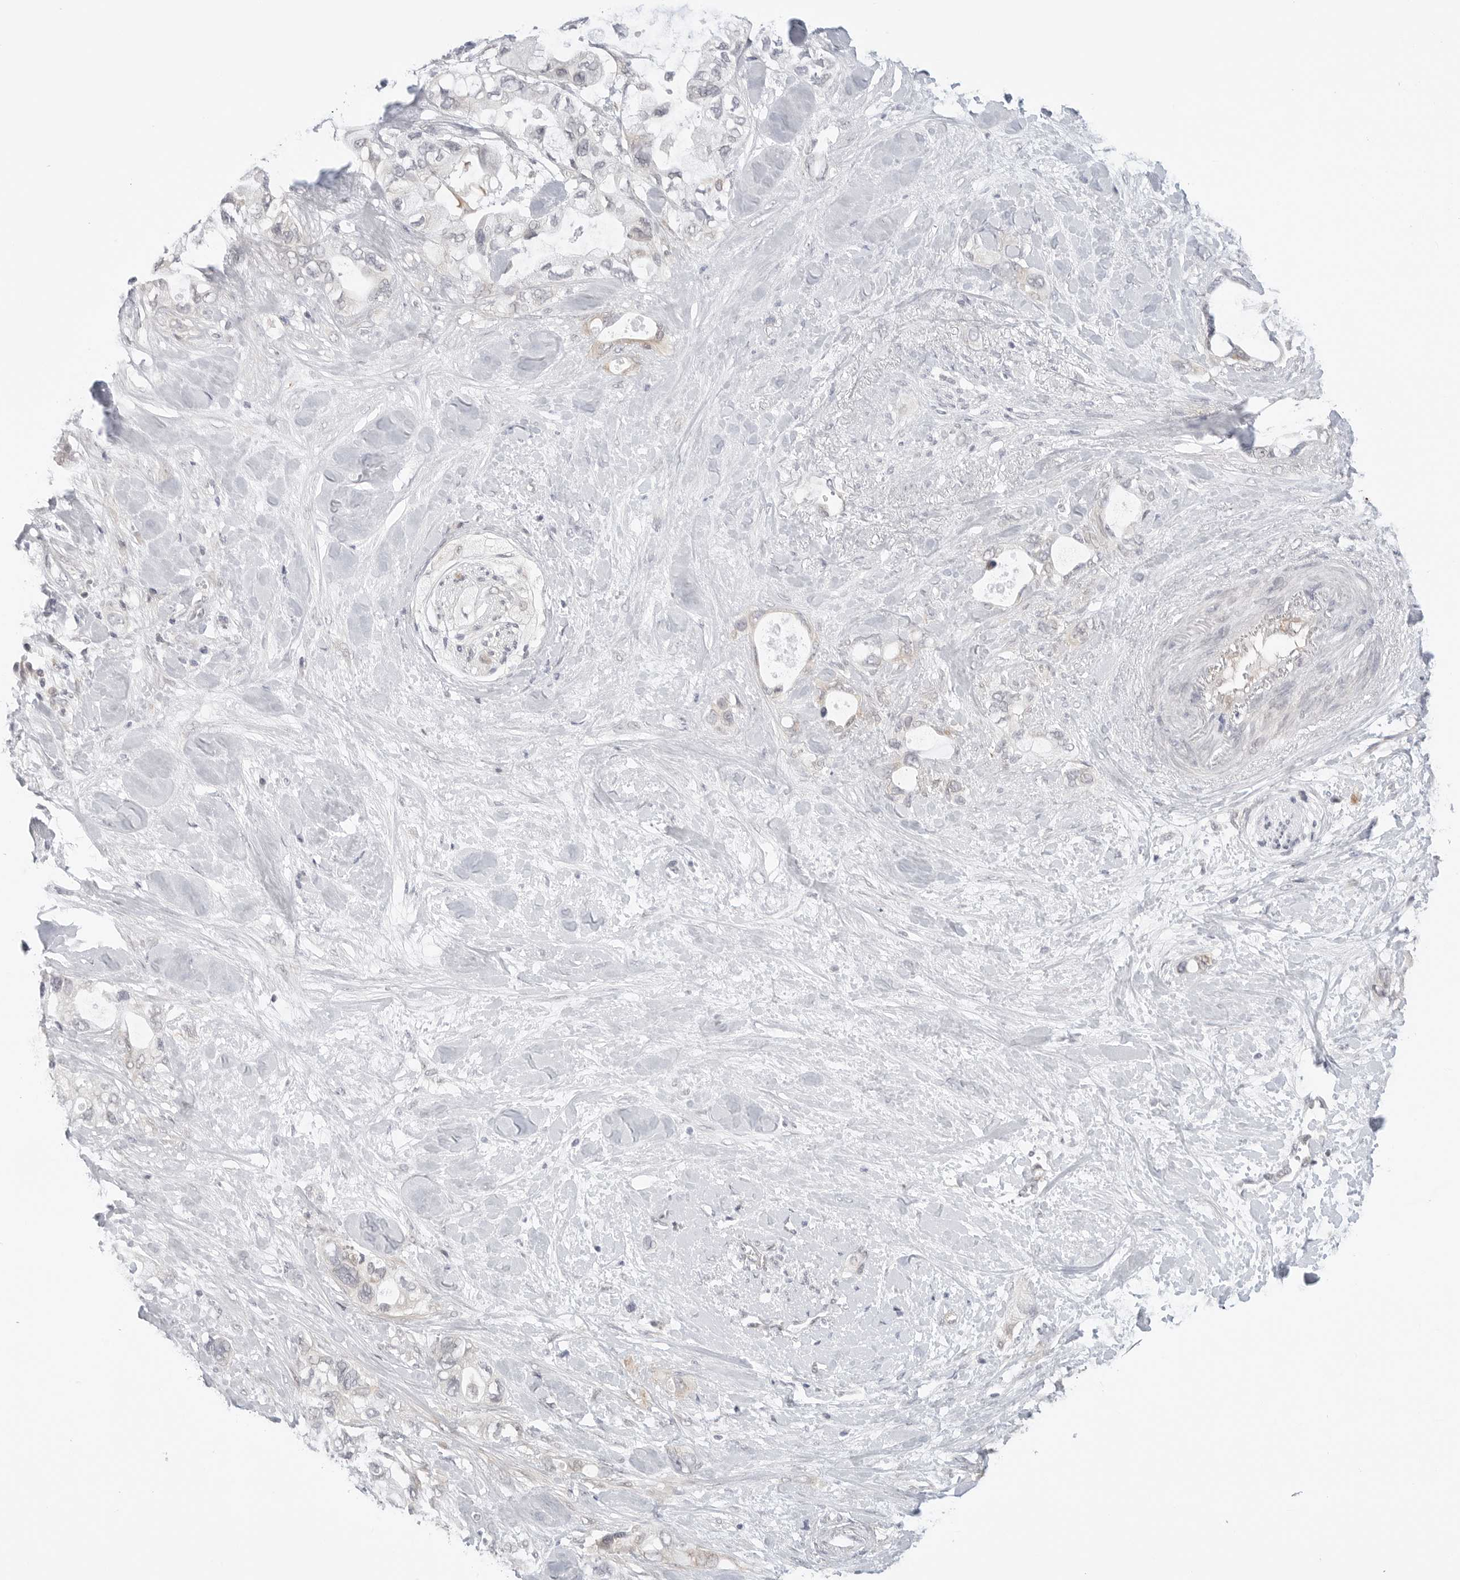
{"staining": {"intensity": "moderate", "quantity": "25%-75%", "location": "cytoplasmic/membranous"}, "tissue": "pancreatic cancer", "cell_type": "Tumor cells", "image_type": "cancer", "snomed": [{"axis": "morphology", "description": "Adenocarcinoma, NOS"}, {"axis": "topography", "description": "Pancreas"}], "caption": "Adenocarcinoma (pancreatic) stained with a brown dye displays moderate cytoplasmic/membranous positive expression in approximately 25%-75% of tumor cells.", "gene": "NUDC", "patient": {"sex": "female", "age": 56}}